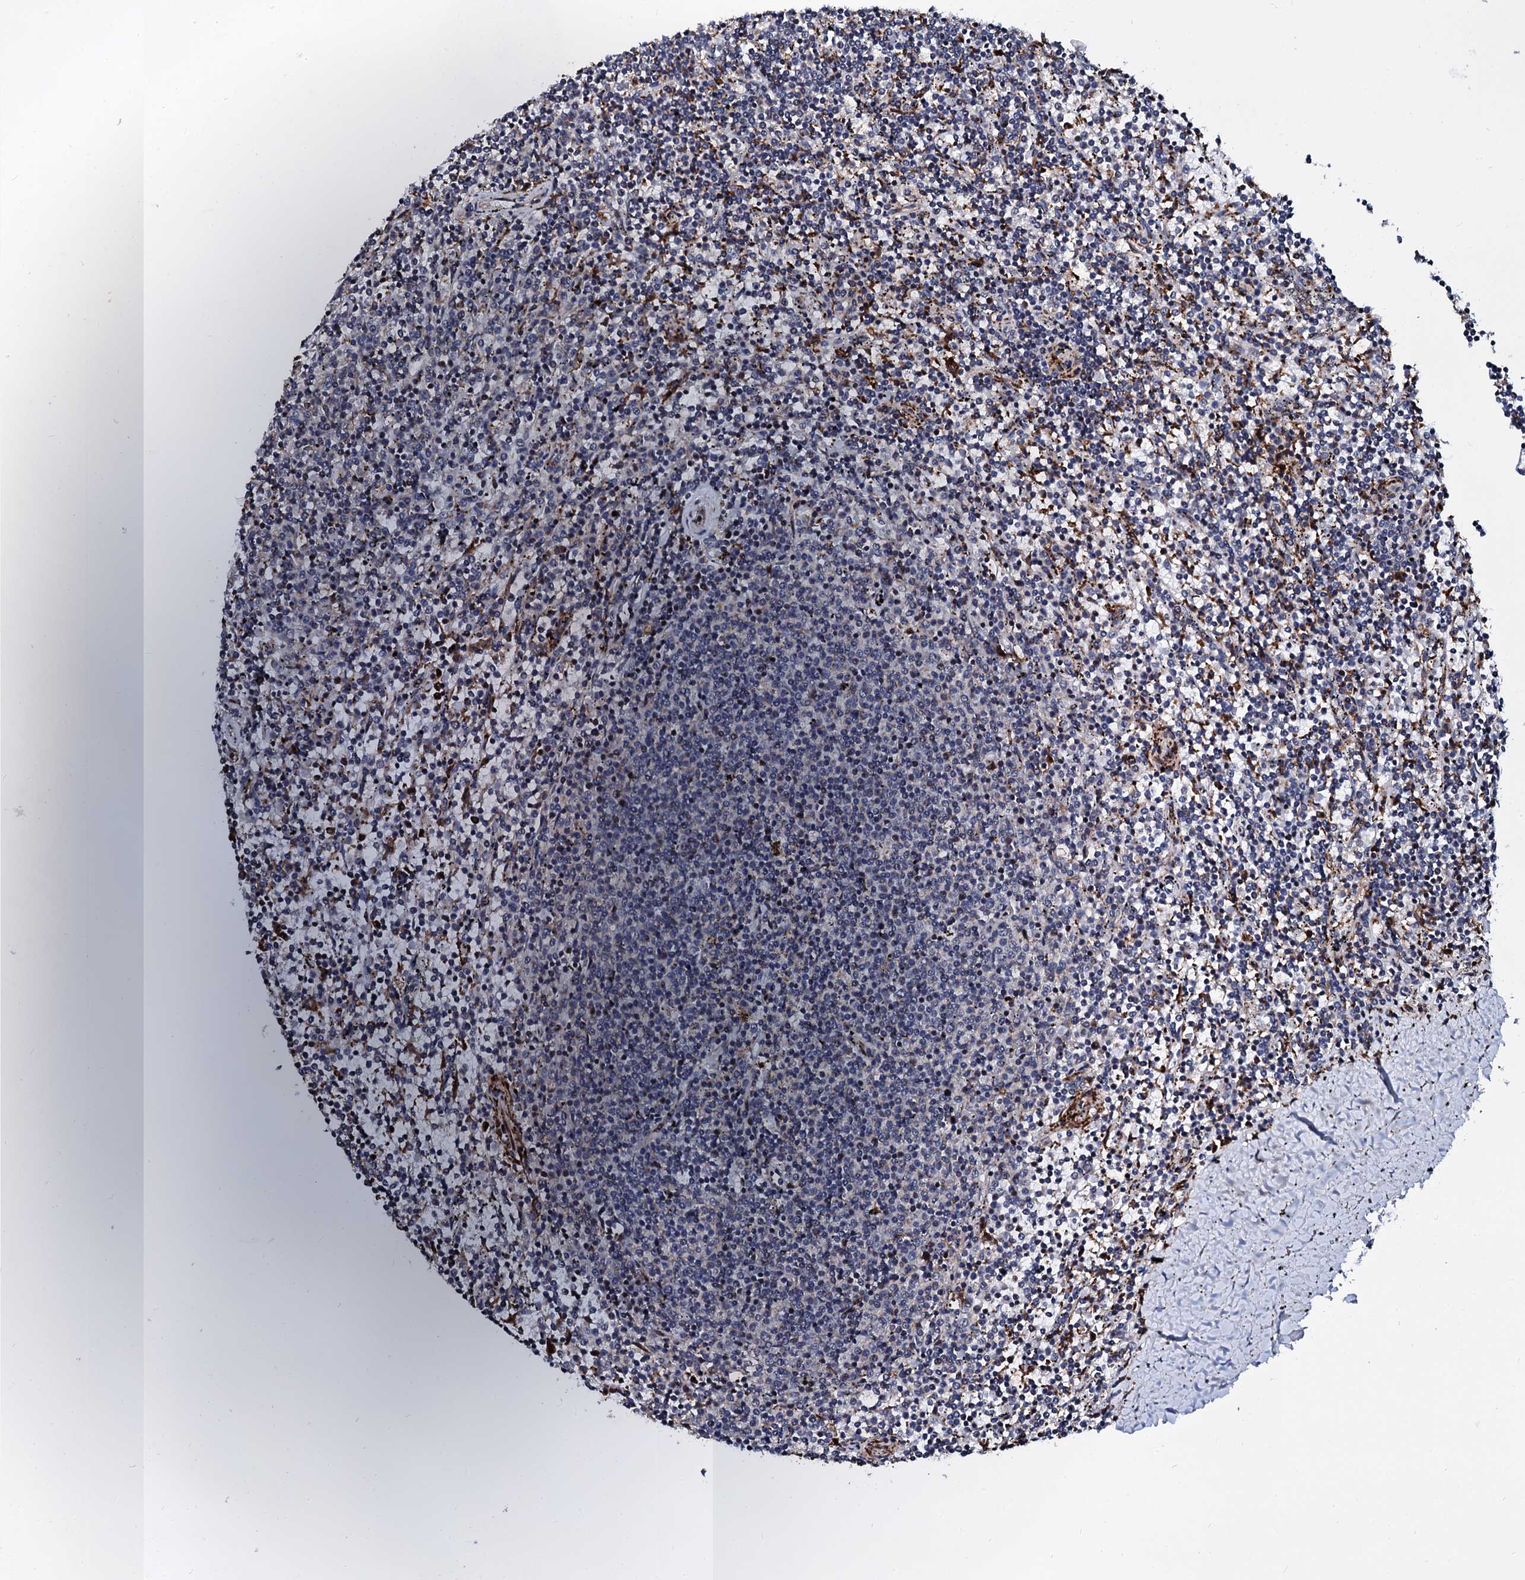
{"staining": {"intensity": "negative", "quantity": "none", "location": "none"}, "tissue": "lymphoma", "cell_type": "Tumor cells", "image_type": "cancer", "snomed": [{"axis": "morphology", "description": "Malignant lymphoma, non-Hodgkin's type, Low grade"}, {"axis": "topography", "description": "Spleen"}], "caption": "A high-resolution micrograph shows immunohistochemistry (IHC) staining of low-grade malignant lymphoma, non-Hodgkin's type, which exhibits no significant staining in tumor cells.", "gene": "TCIRG1", "patient": {"sex": "female", "age": 50}}